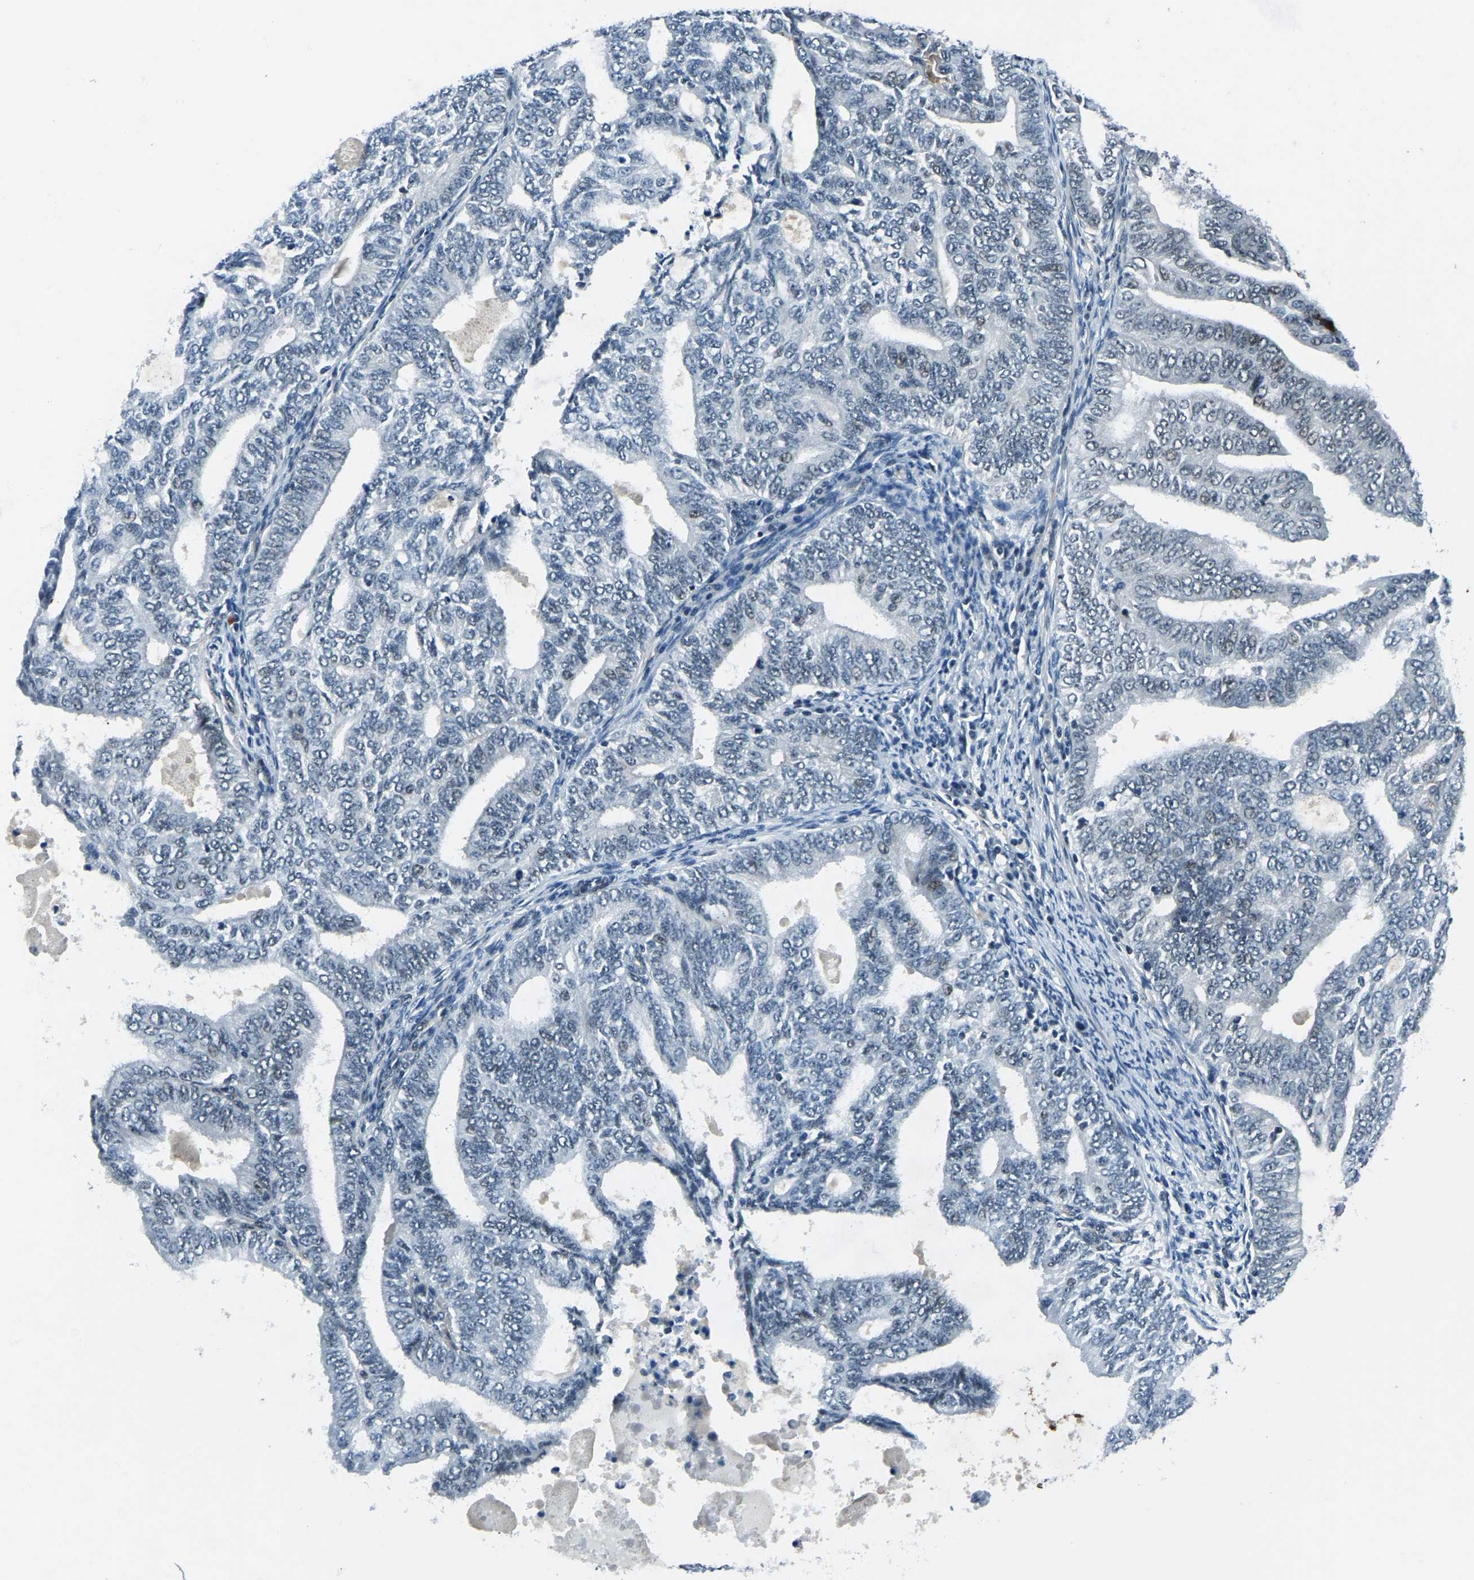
{"staining": {"intensity": "weak", "quantity": "25%-75%", "location": "nuclear"}, "tissue": "endometrial cancer", "cell_type": "Tumor cells", "image_type": "cancer", "snomed": [{"axis": "morphology", "description": "Adenocarcinoma, NOS"}, {"axis": "topography", "description": "Endometrium"}], "caption": "This image reveals immunohistochemistry (IHC) staining of adenocarcinoma (endometrial), with low weak nuclear expression in approximately 25%-75% of tumor cells.", "gene": "PRCC", "patient": {"sex": "female", "age": 58}}